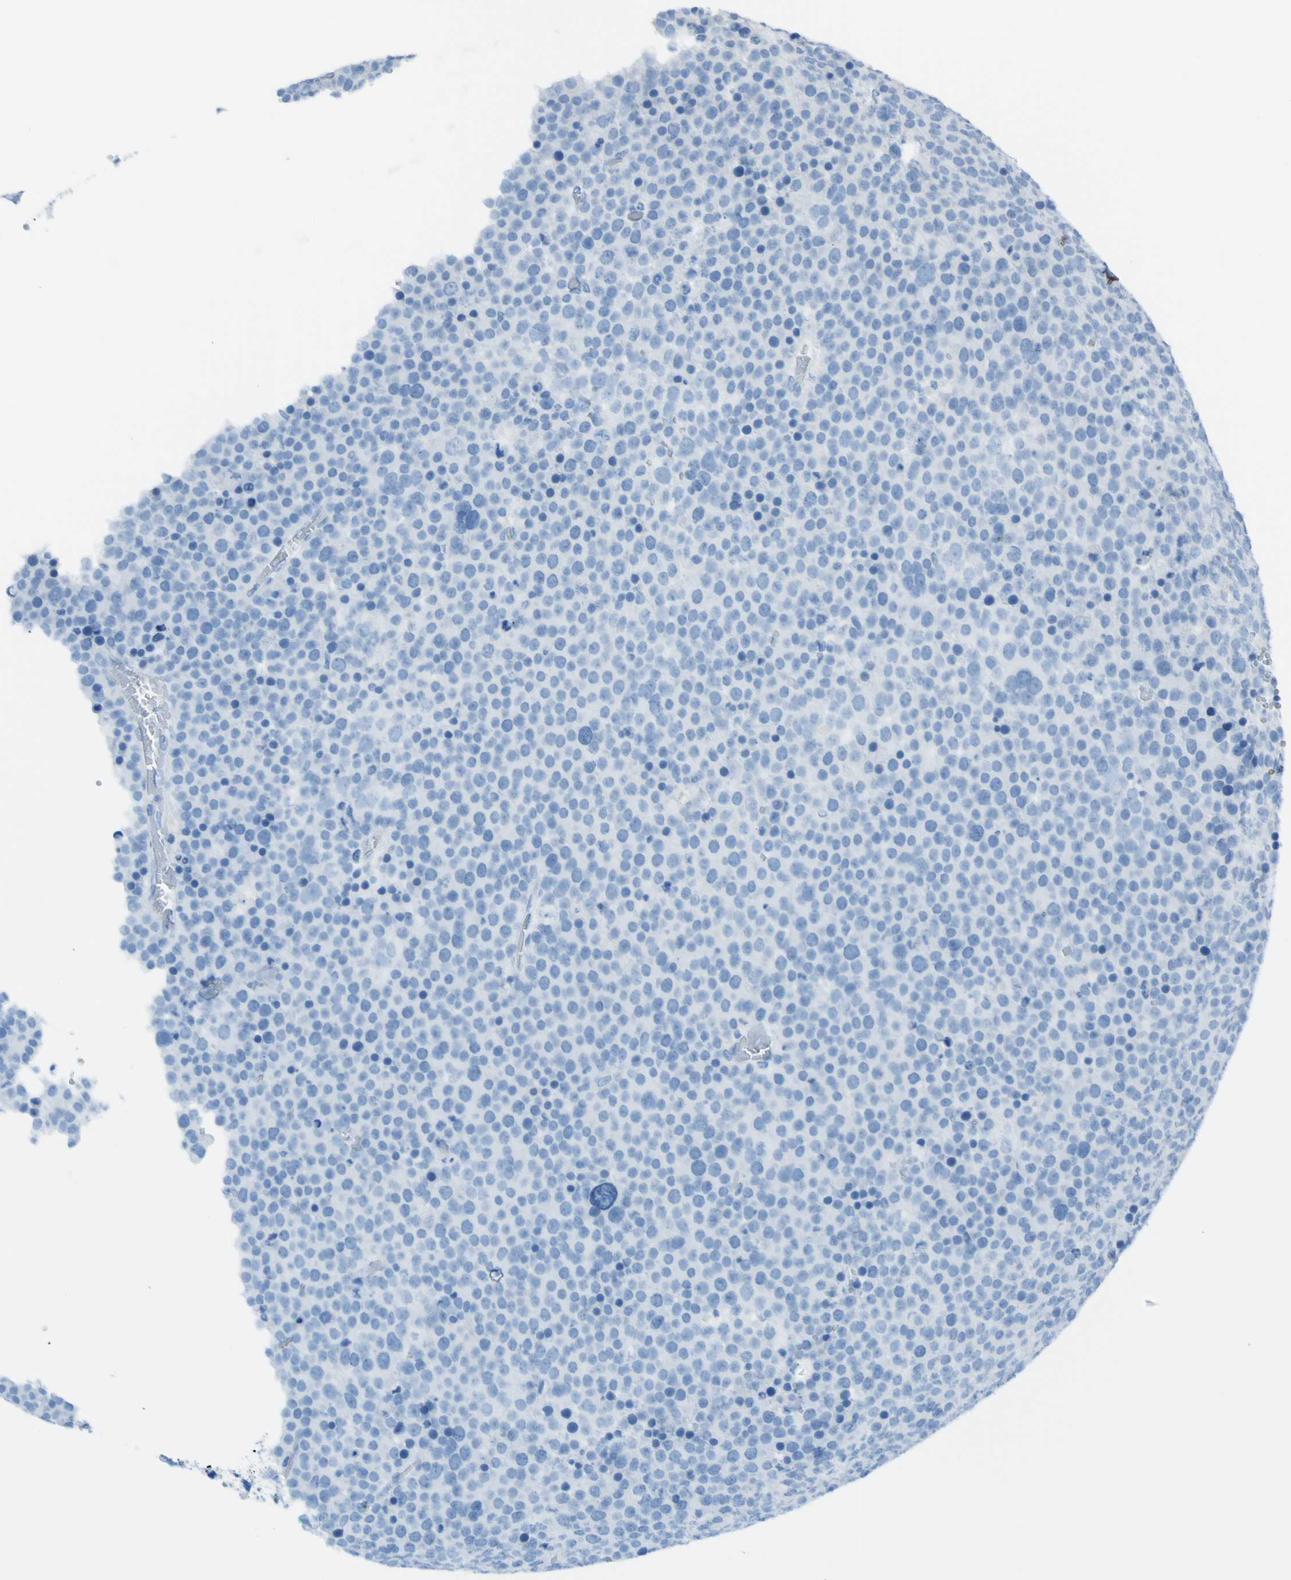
{"staining": {"intensity": "negative", "quantity": "none", "location": "none"}, "tissue": "testis cancer", "cell_type": "Tumor cells", "image_type": "cancer", "snomed": [{"axis": "morphology", "description": "Seminoma, NOS"}, {"axis": "topography", "description": "Testis"}], "caption": "Testis cancer was stained to show a protein in brown. There is no significant positivity in tumor cells.", "gene": "TFPI2", "patient": {"sex": "male", "age": 71}}